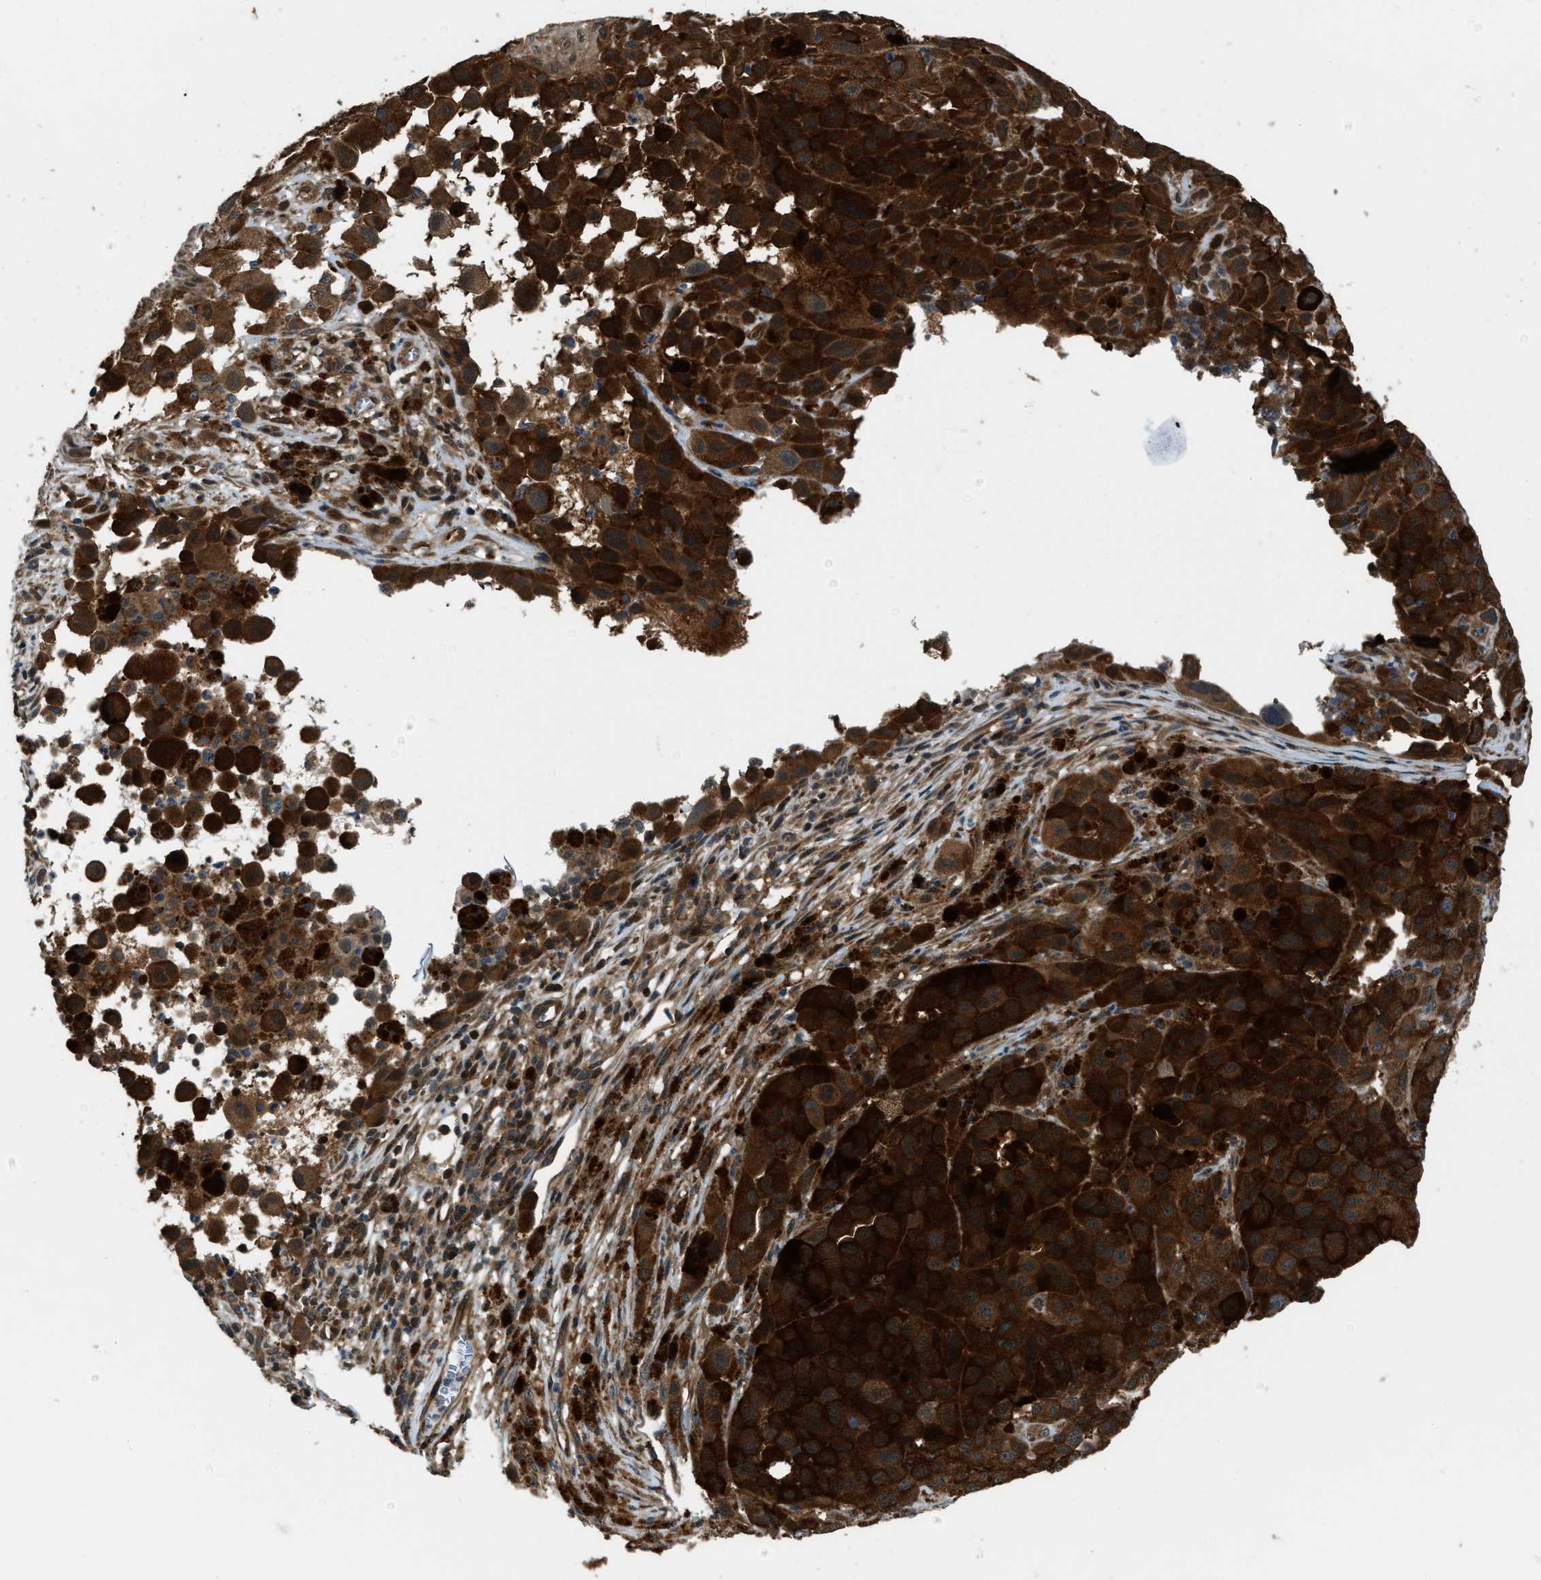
{"staining": {"intensity": "strong", "quantity": ">75%", "location": "cytoplasmic/membranous,nuclear"}, "tissue": "melanoma", "cell_type": "Tumor cells", "image_type": "cancer", "snomed": [{"axis": "morphology", "description": "Malignant melanoma, NOS"}, {"axis": "topography", "description": "Skin"}], "caption": "There is high levels of strong cytoplasmic/membranous and nuclear staining in tumor cells of malignant melanoma, as demonstrated by immunohistochemical staining (brown color).", "gene": "NUDCD3", "patient": {"sex": "male", "age": 96}}